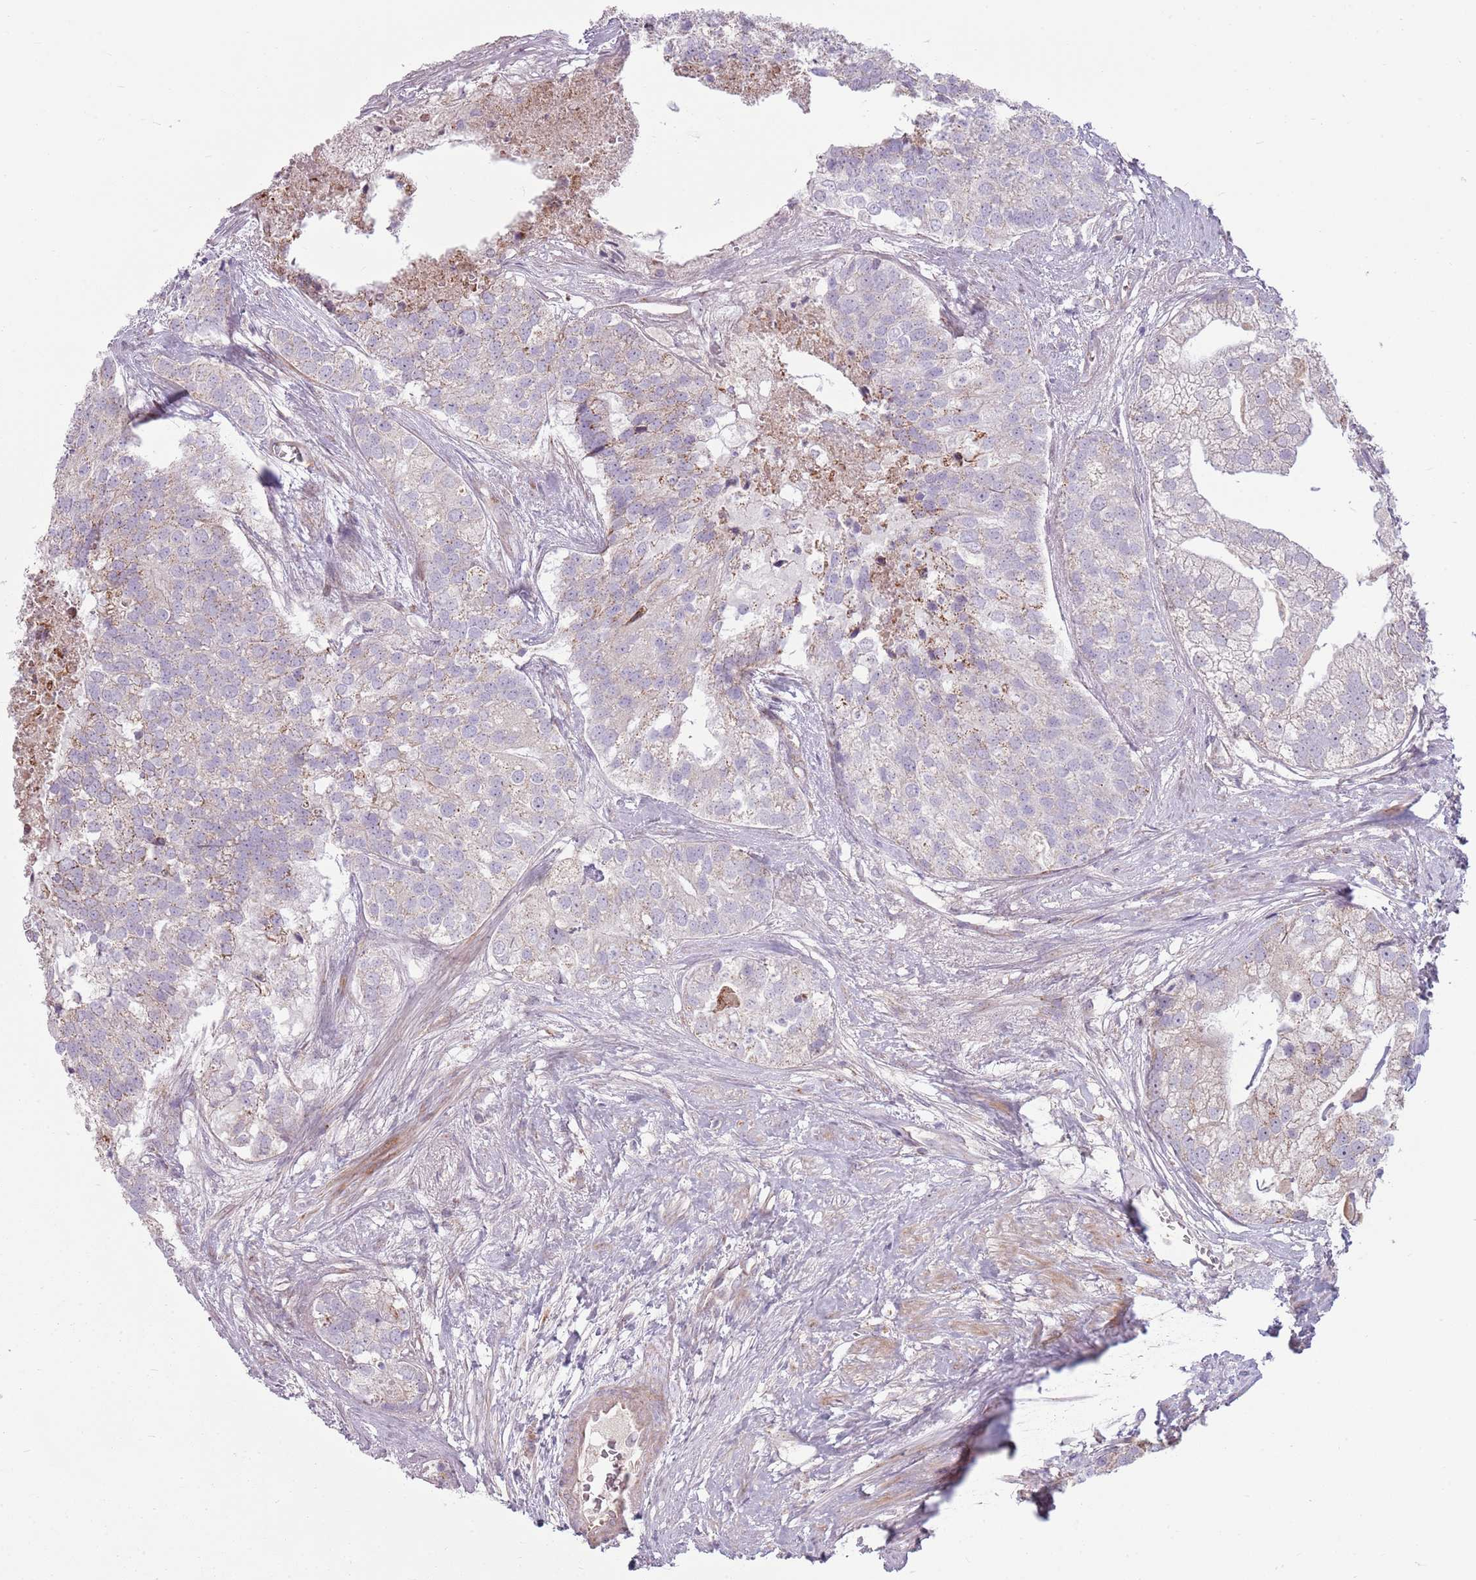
{"staining": {"intensity": "negative", "quantity": "none", "location": "none"}, "tissue": "prostate cancer", "cell_type": "Tumor cells", "image_type": "cancer", "snomed": [{"axis": "morphology", "description": "Adenocarcinoma, High grade"}, {"axis": "topography", "description": "Prostate"}], "caption": "Immunohistochemistry of prostate cancer shows no expression in tumor cells.", "gene": "ZNF530", "patient": {"sex": "male", "age": 62}}